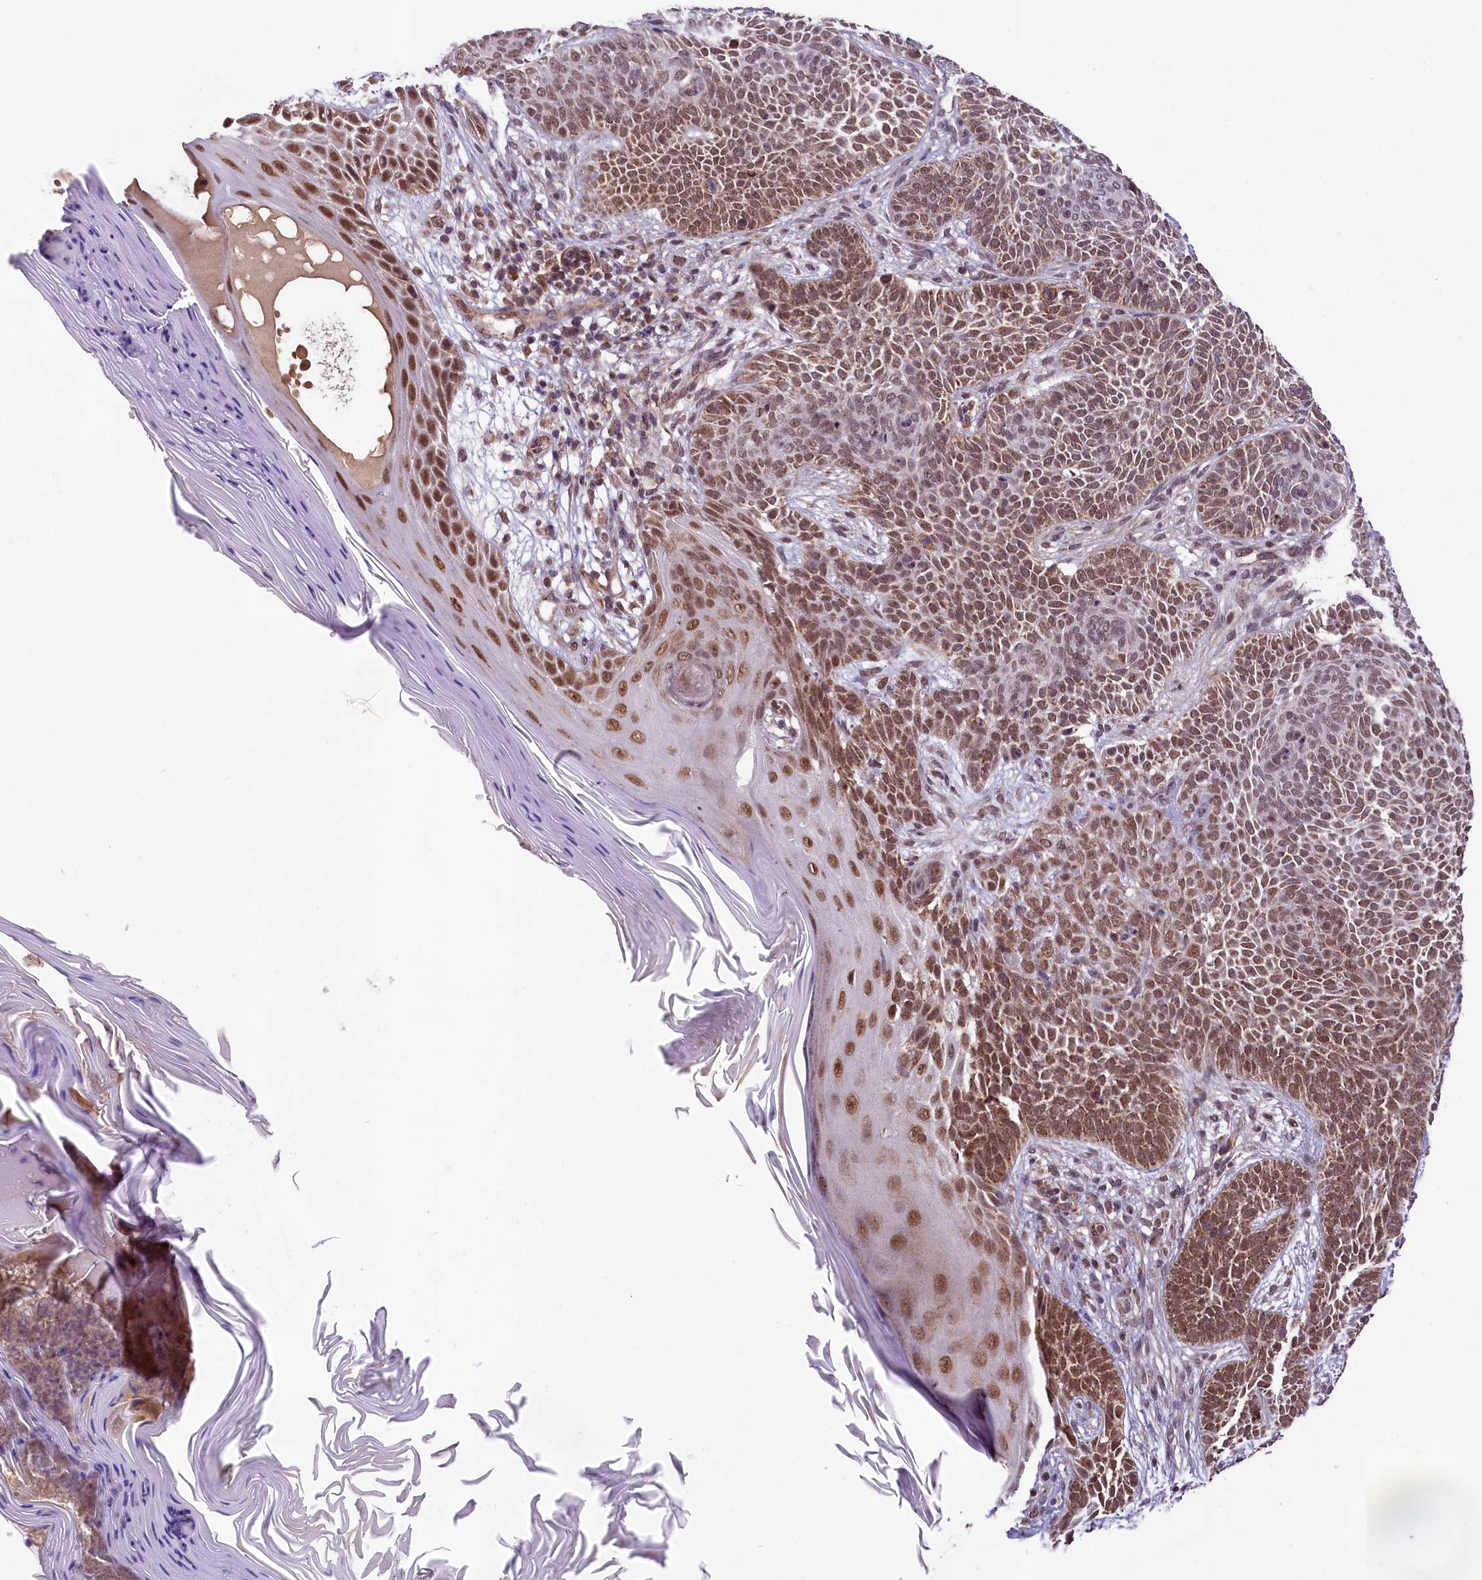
{"staining": {"intensity": "moderate", "quantity": ">75%", "location": "nuclear"}, "tissue": "skin cancer", "cell_type": "Tumor cells", "image_type": "cancer", "snomed": [{"axis": "morphology", "description": "Basal cell carcinoma"}, {"axis": "topography", "description": "Skin"}], "caption": "About >75% of tumor cells in human basal cell carcinoma (skin) reveal moderate nuclear protein expression as visualized by brown immunohistochemical staining.", "gene": "PAF1", "patient": {"sex": "male", "age": 85}}